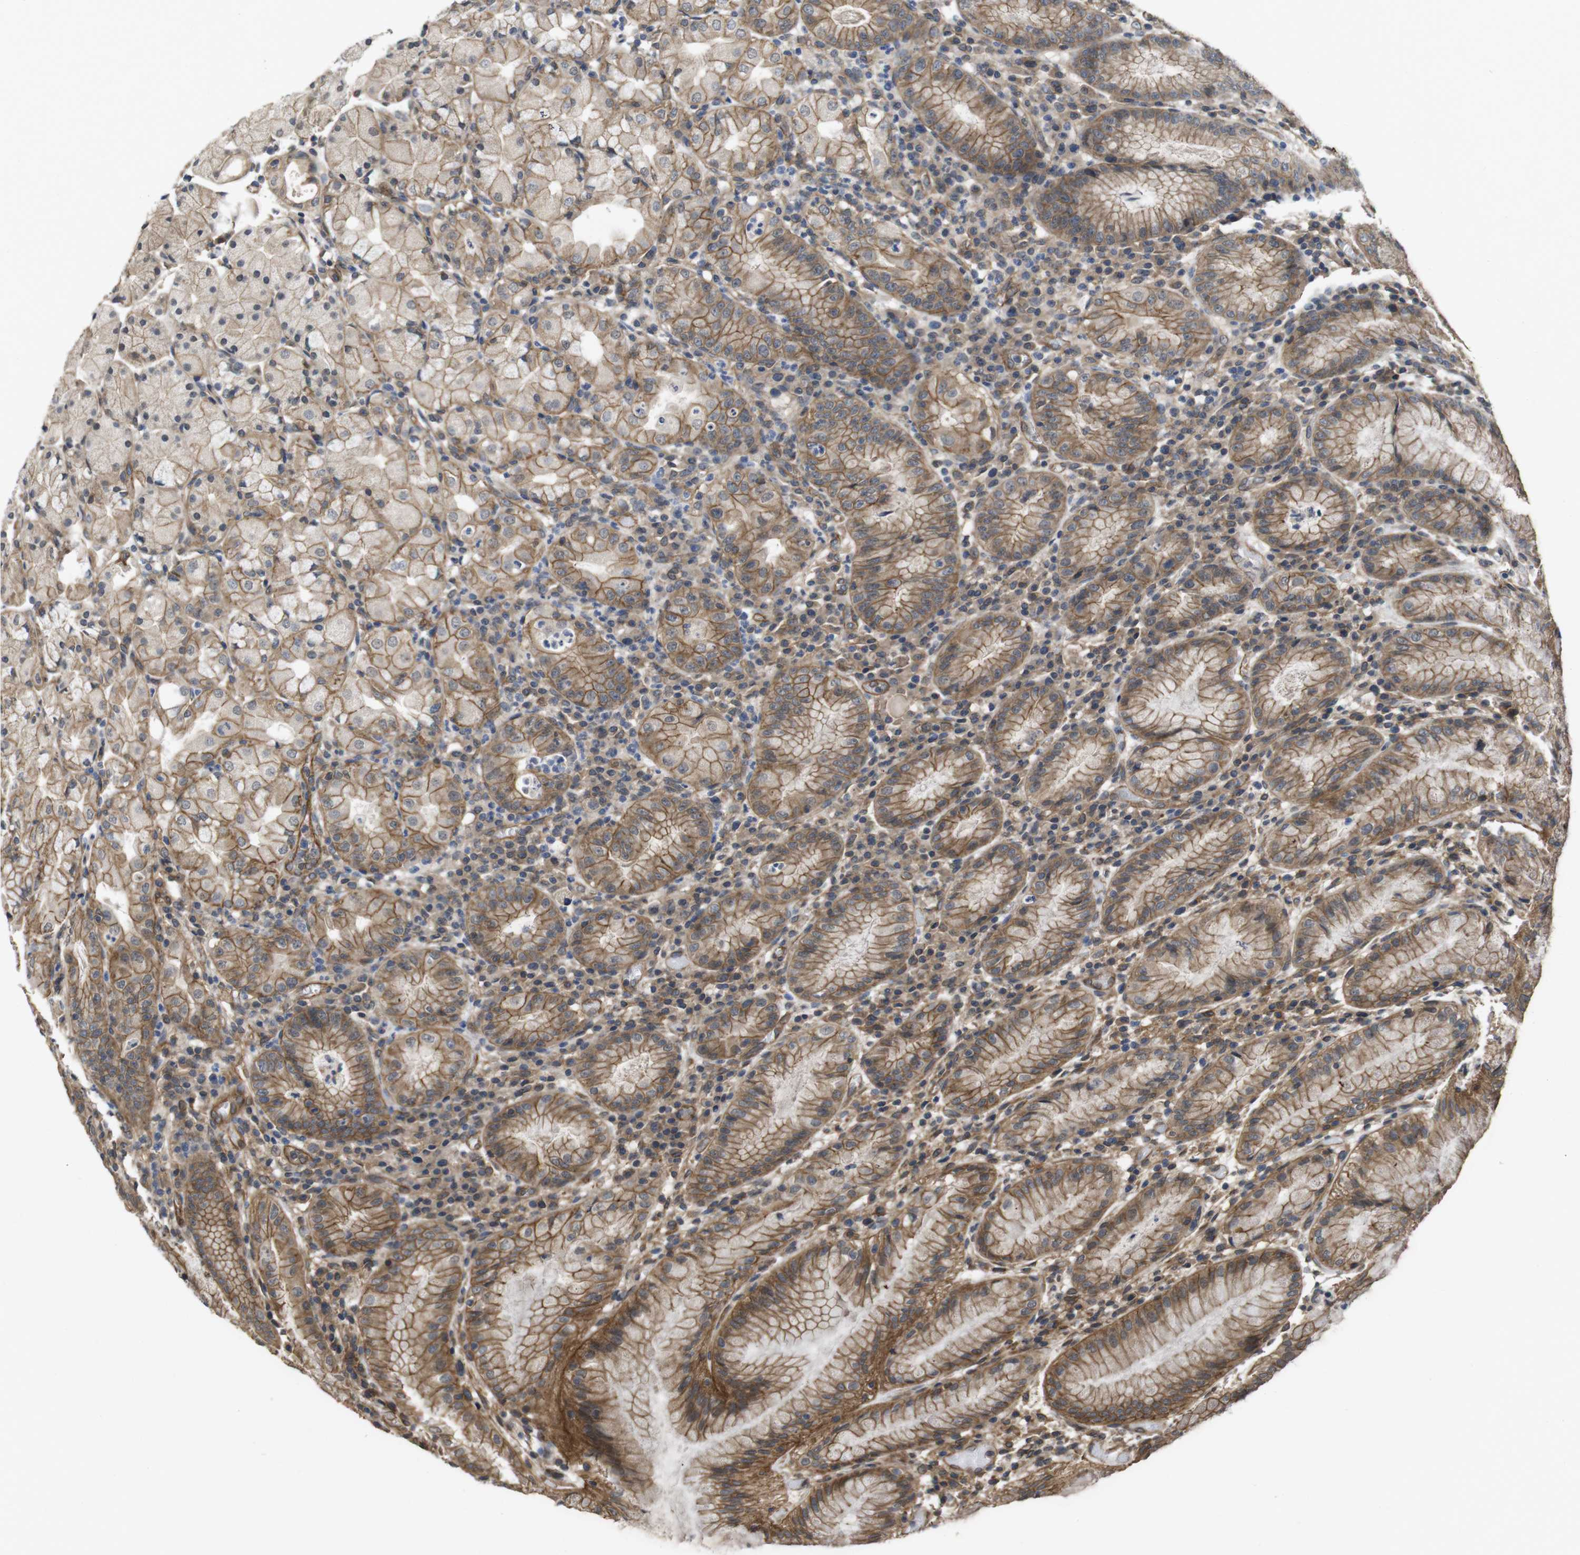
{"staining": {"intensity": "moderate", "quantity": ">75%", "location": "cytoplasmic/membranous"}, "tissue": "stomach", "cell_type": "Glandular cells", "image_type": "normal", "snomed": [{"axis": "morphology", "description": "Normal tissue, NOS"}, {"axis": "topography", "description": "Stomach"}, {"axis": "topography", "description": "Stomach, lower"}], "caption": "Stomach stained for a protein reveals moderate cytoplasmic/membranous positivity in glandular cells. The staining is performed using DAB (3,3'-diaminobenzidine) brown chromogen to label protein expression. The nuclei are counter-stained blue using hematoxylin.", "gene": "ZDHHC5", "patient": {"sex": "female", "age": 75}}